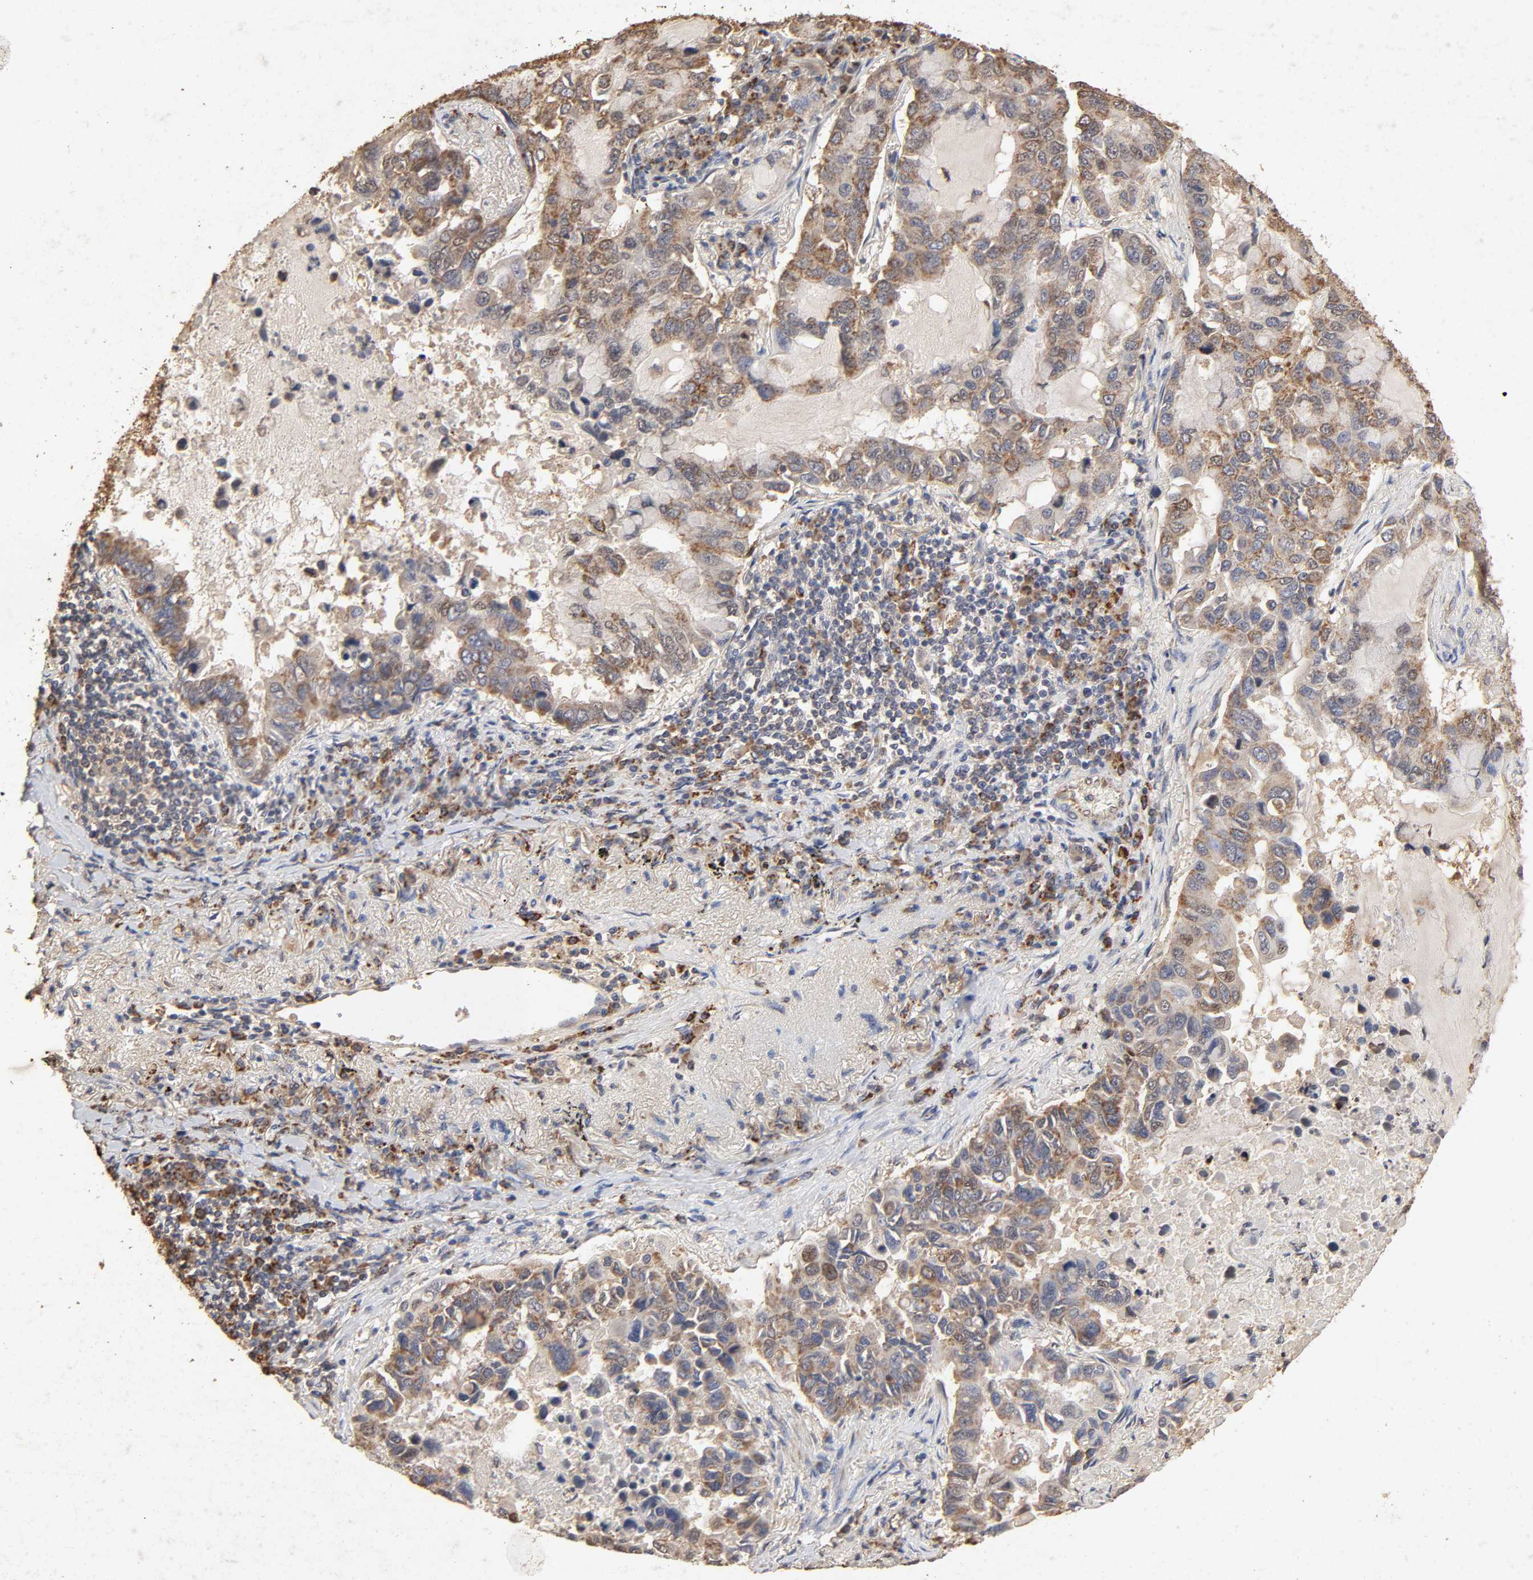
{"staining": {"intensity": "moderate", "quantity": "25%-75%", "location": "cytoplasmic/membranous"}, "tissue": "lung cancer", "cell_type": "Tumor cells", "image_type": "cancer", "snomed": [{"axis": "morphology", "description": "Adenocarcinoma, NOS"}, {"axis": "topography", "description": "Lung"}], "caption": "Lung cancer stained with a protein marker shows moderate staining in tumor cells.", "gene": "CYCS", "patient": {"sex": "male", "age": 64}}